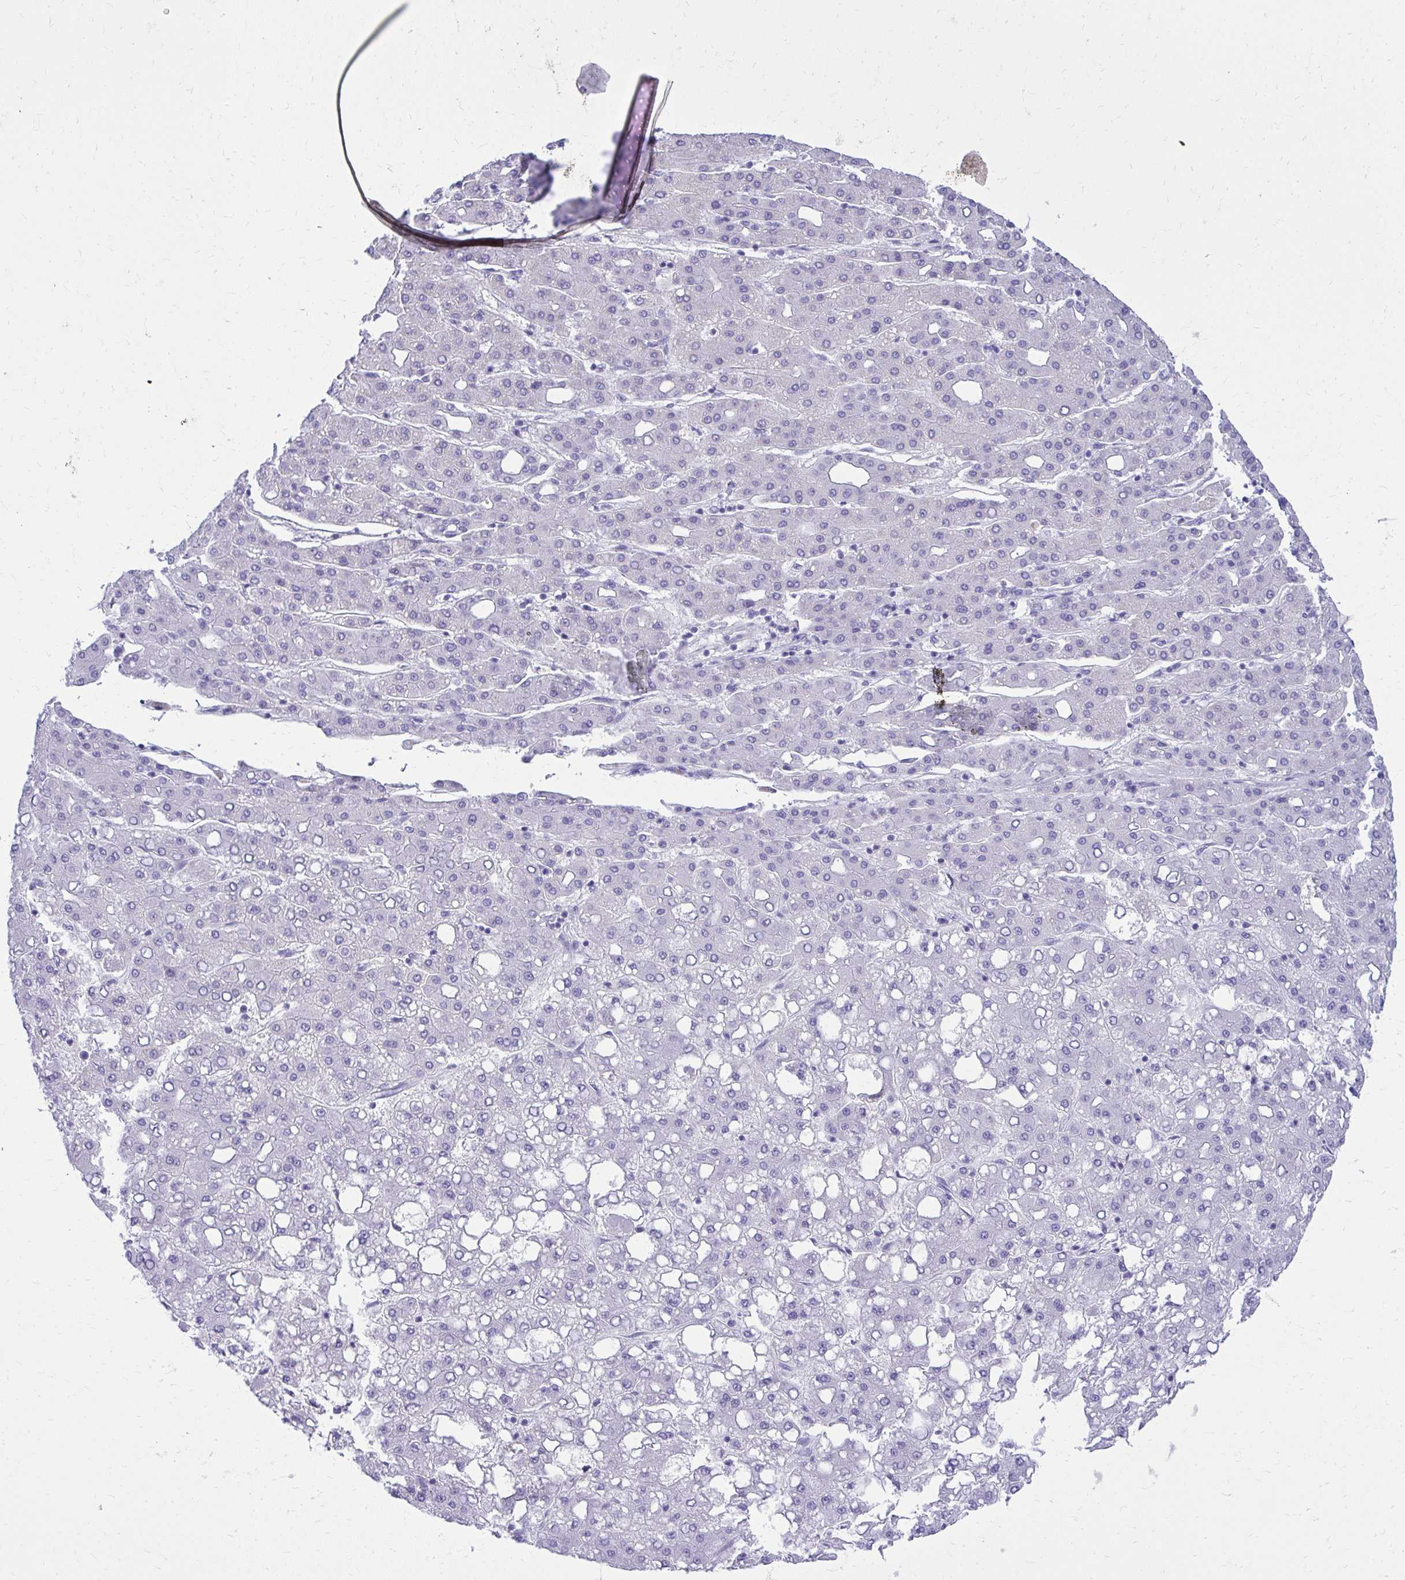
{"staining": {"intensity": "negative", "quantity": "none", "location": "none"}, "tissue": "liver cancer", "cell_type": "Tumor cells", "image_type": "cancer", "snomed": [{"axis": "morphology", "description": "Carcinoma, Hepatocellular, NOS"}, {"axis": "topography", "description": "Liver"}], "caption": "This is a micrograph of immunohistochemistry (IHC) staining of liver hepatocellular carcinoma, which shows no expression in tumor cells.", "gene": "RALYL", "patient": {"sex": "male", "age": 65}}